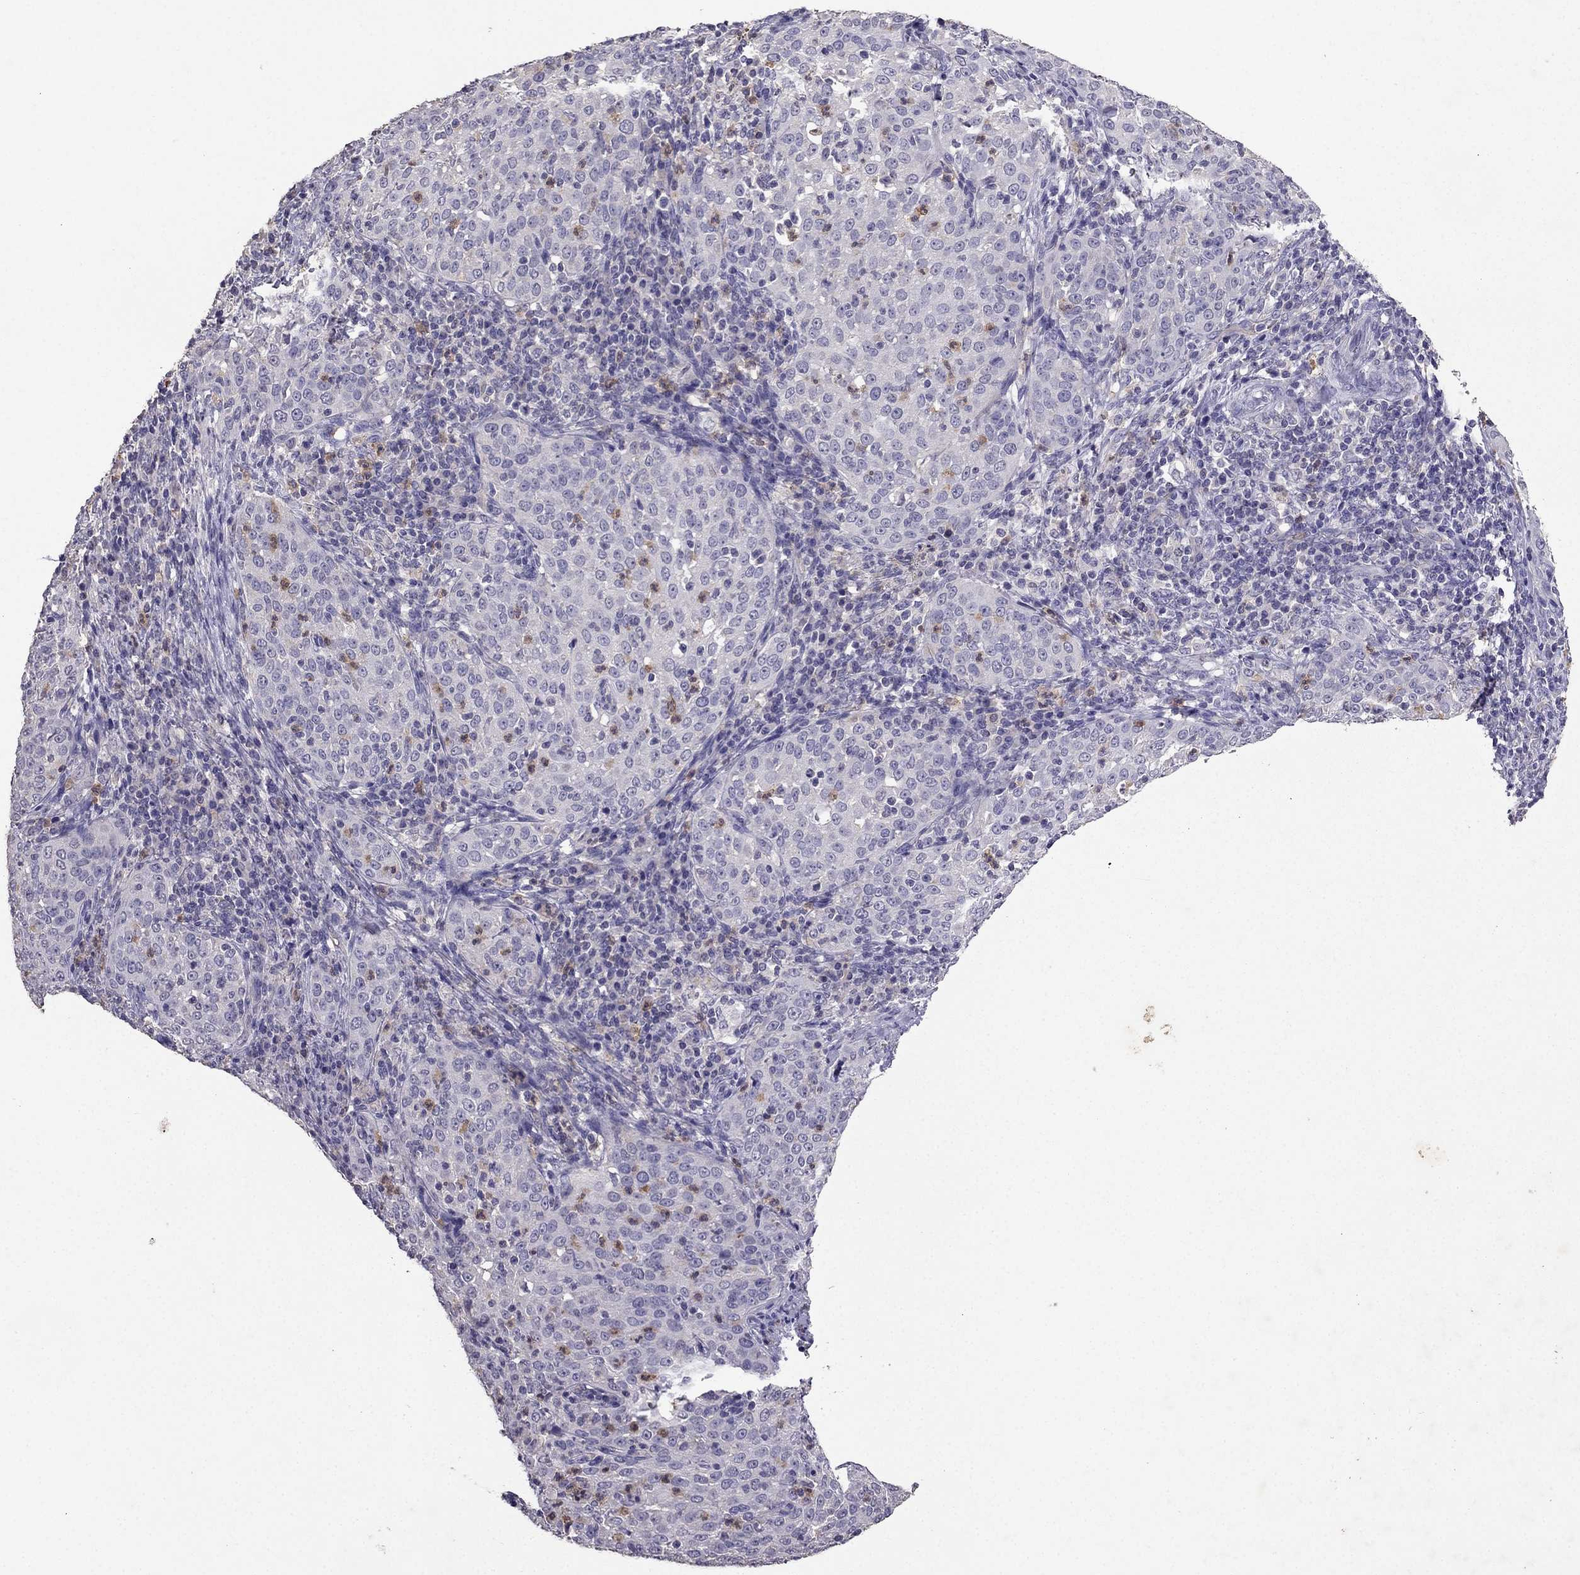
{"staining": {"intensity": "negative", "quantity": "none", "location": "none"}, "tissue": "cervical cancer", "cell_type": "Tumor cells", "image_type": "cancer", "snomed": [{"axis": "morphology", "description": "Squamous cell carcinoma, NOS"}, {"axis": "topography", "description": "Cervix"}], "caption": "Cervical squamous cell carcinoma was stained to show a protein in brown. There is no significant expression in tumor cells.", "gene": "RFLNB", "patient": {"sex": "female", "age": 51}}